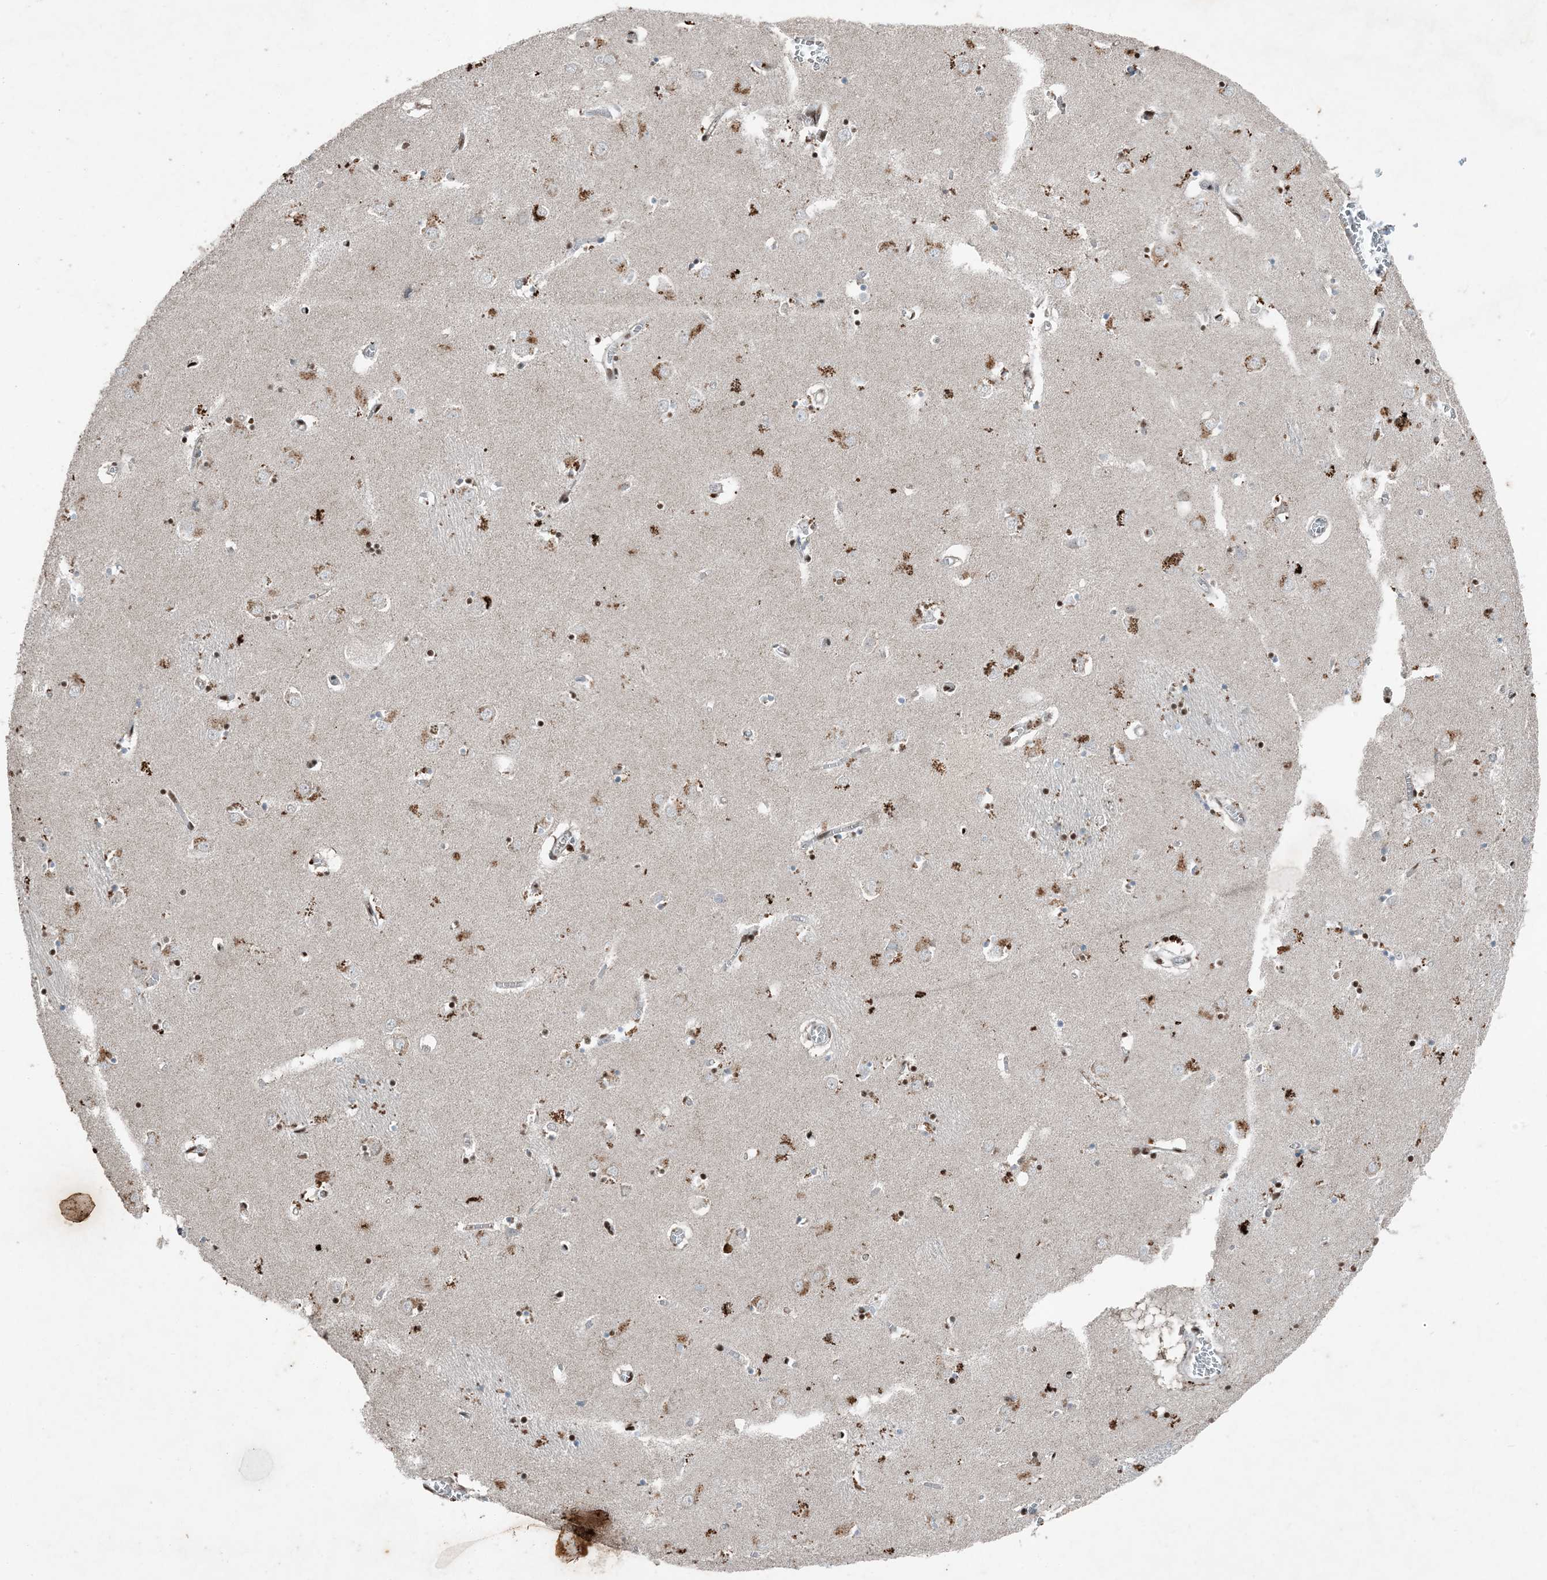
{"staining": {"intensity": "moderate", "quantity": "25%-75%", "location": "nuclear"}, "tissue": "caudate", "cell_type": "Glial cells", "image_type": "normal", "snomed": [{"axis": "morphology", "description": "Normal tissue, NOS"}, {"axis": "topography", "description": "Lateral ventricle wall"}], "caption": "Immunohistochemical staining of unremarkable caudate displays moderate nuclear protein positivity in approximately 25%-75% of glial cells. (DAB (3,3'-diaminobenzidine) IHC, brown staining for protein, blue staining for nuclei).", "gene": "TADA2B", "patient": {"sex": "male", "age": 70}}